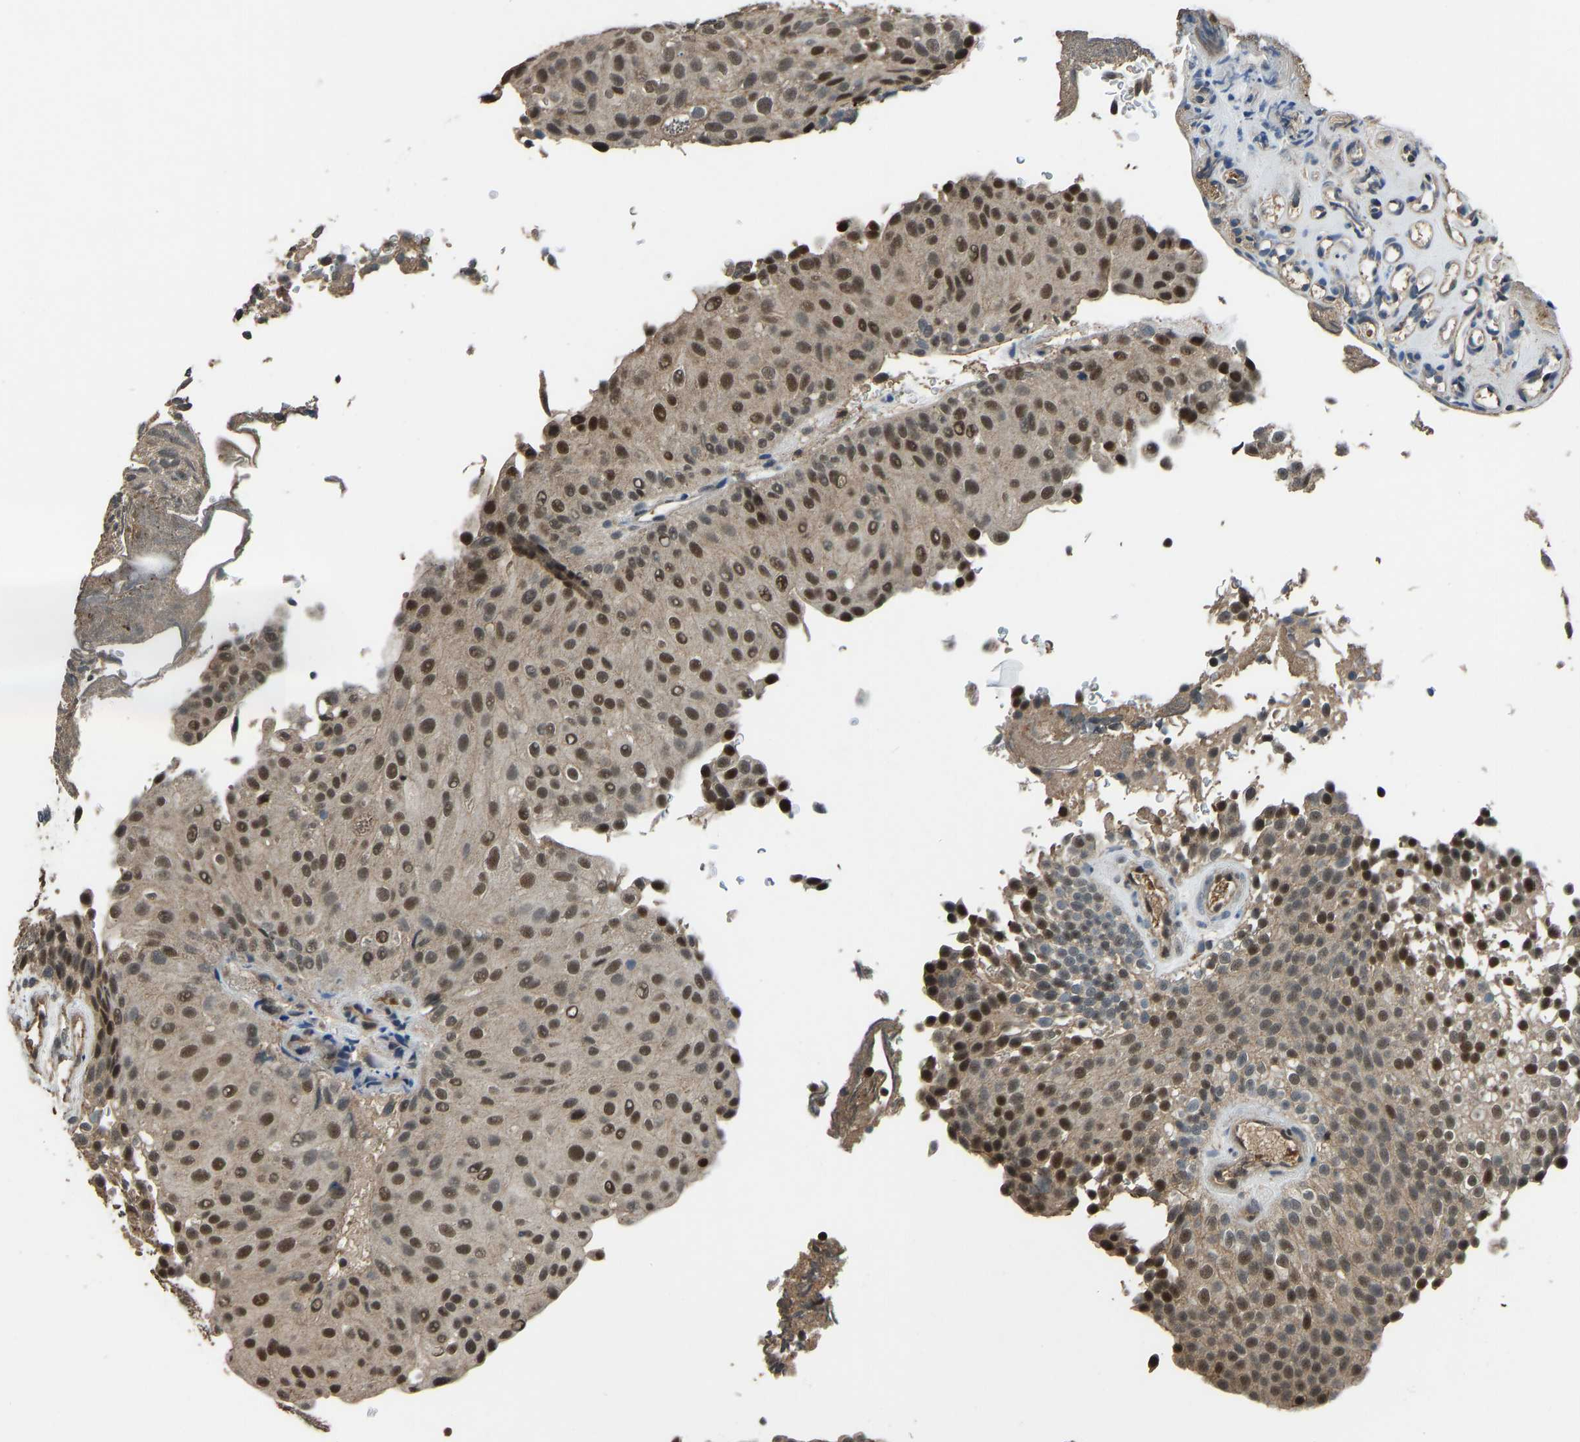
{"staining": {"intensity": "strong", "quantity": ">75%", "location": "cytoplasmic/membranous,nuclear"}, "tissue": "urothelial cancer", "cell_type": "Tumor cells", "image_type": "cancer", "snomed": [{"axis": "morphology", "description": "Urothelial carcinoma, Low grade"}, {"axis": "topography", "description": "Urinary bladder"}], "caption": "This image demonstrates urothelial cancer stained with immunohistochemistry to label a protein in brown. The cytoplasmic/membranous and nuclear of tumor cells show strong positivity for the protein. Nuclei are counter-stained blue.", "gene": "TOX4", "patient": {"sex": "male", "age": 78}}